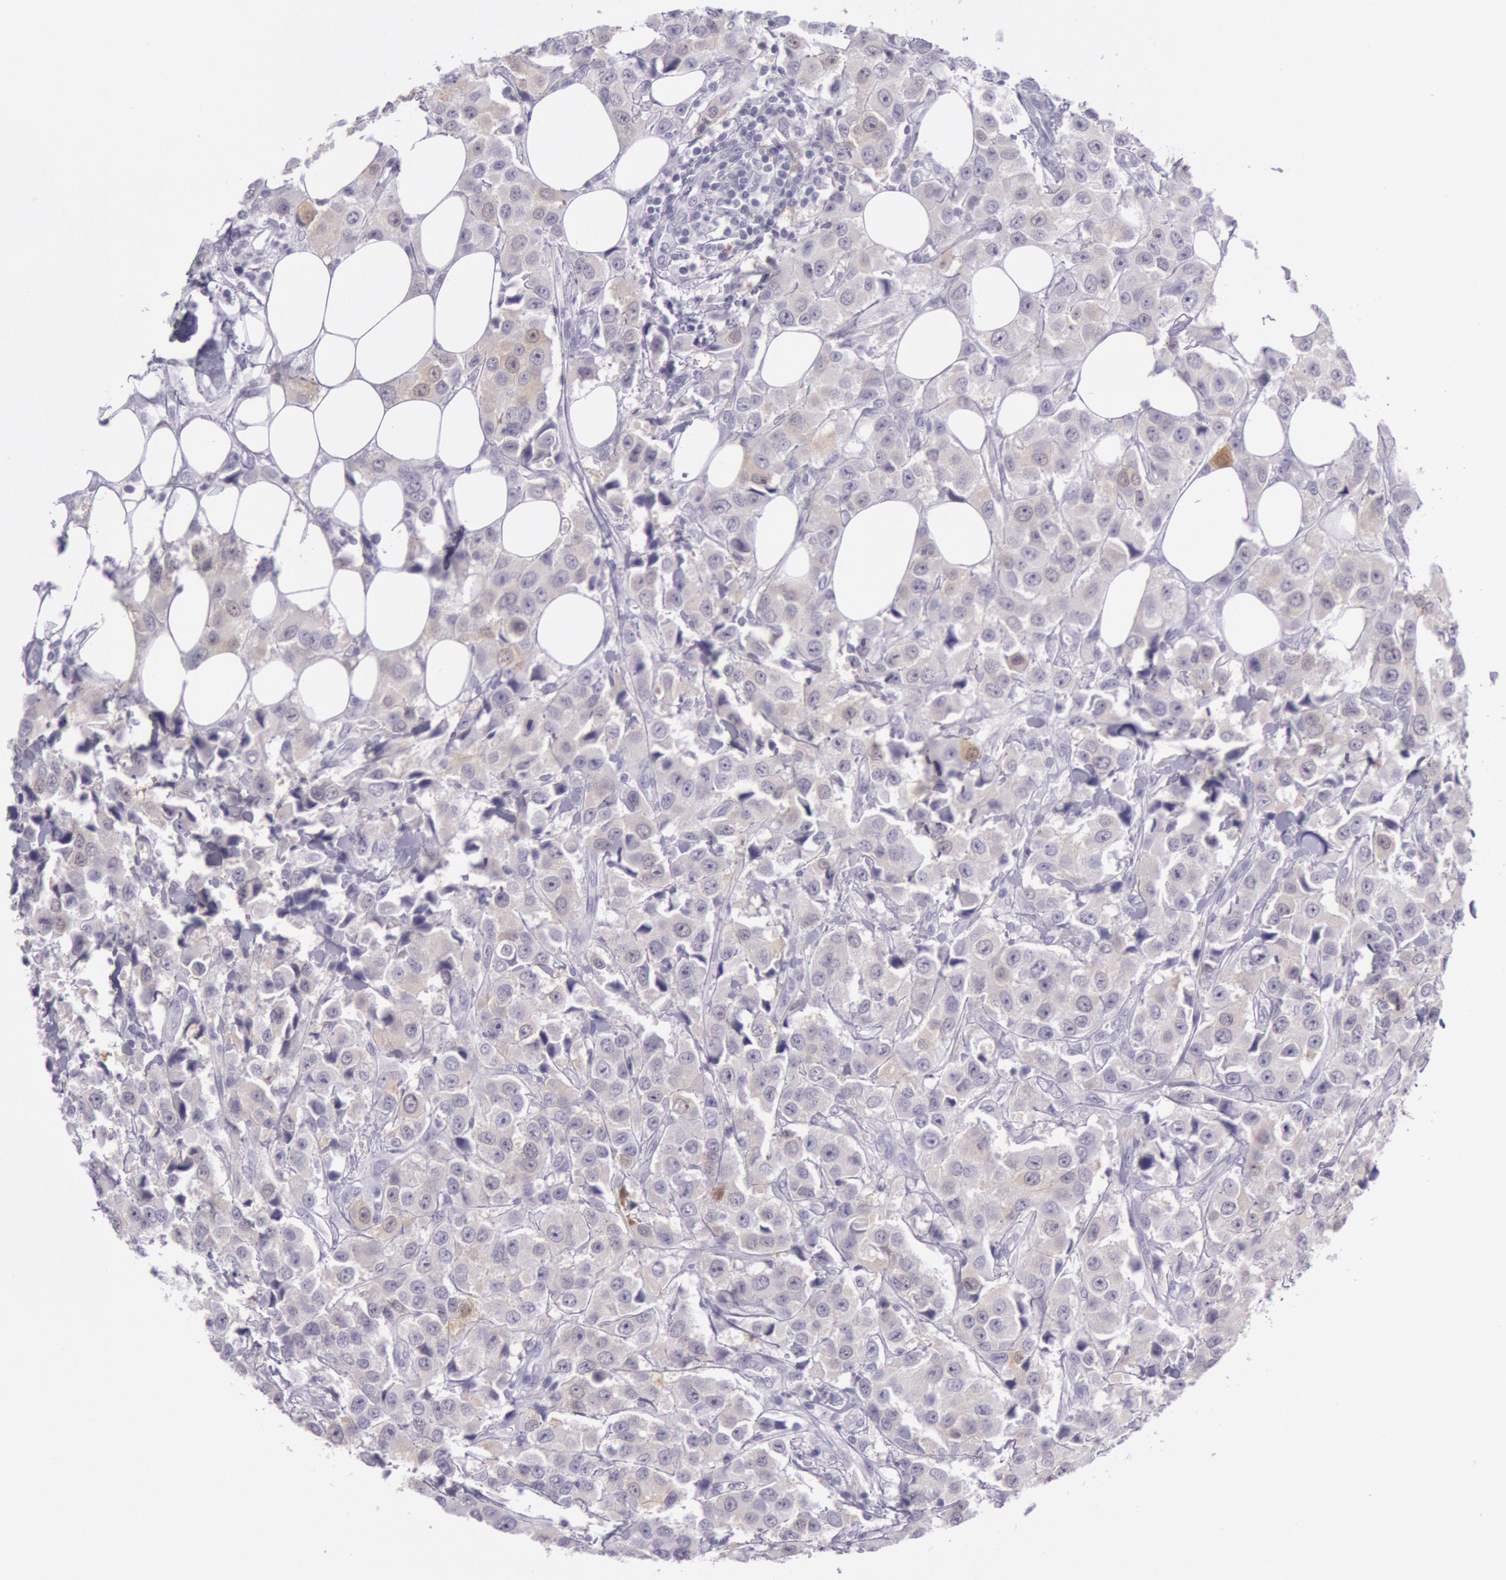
{"staining": {"intensity": "weak", "quantity": "<25%", "location": "cytoplasmic/membranous,nuclear"}, "tissue": "breast cancer", "cell_type": "Tumor cells", "image_type": "cancer", "snomed": [{"axis": "morphology", "description": "Duct carcinoma"}, {"axis": "topography", "description": "Breast"}], "caption": "This is an IHC photomicrograph of breast invasive ductal carcinoma. There is no expression in tumor cells.", "gene": "CKB", "patient": {"sex": "female", "age": 58}}